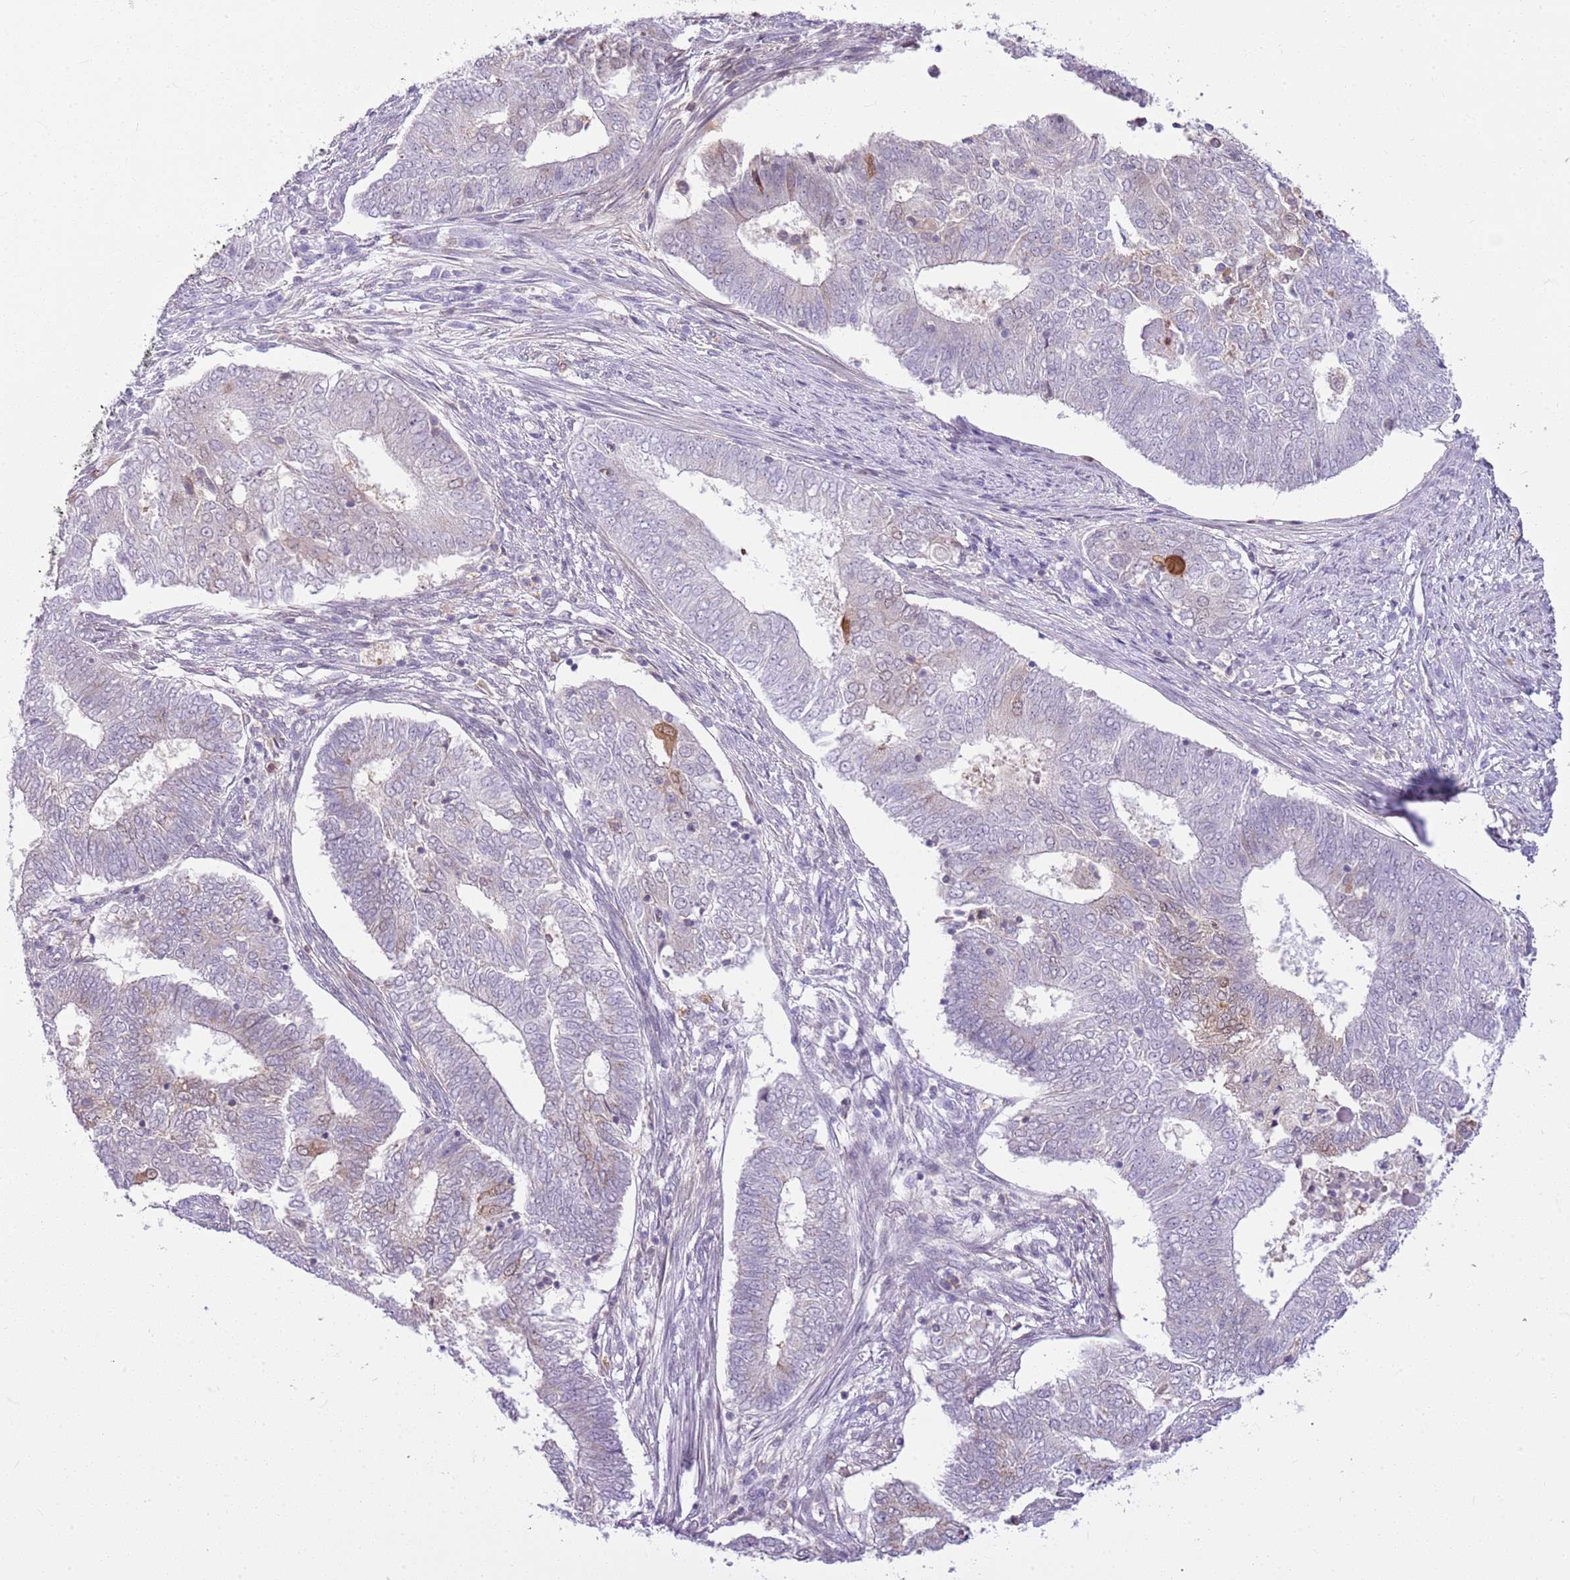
{"staining": {"intensity": "moderate", "quantity": "<25%", "location": "nuclear"}, "tissue": "endometrial cancer", "cell_type": "Tumor cells", "image_type": "cancer", "snomed": [{"axis": "morphology", "description": "Adenocarcinoma, NOS"}, {"axis": "topography", "description": "Endometrium"}], "caption": "A high-resolution micrograph shows immunohistochemistry (IHC) staining of endometrial cancer, which reveals moderate nuclear positivity in approximately <25% of tumor cells. (Stains: DAB (3,3'-diaminobenzidine) in brown, nuclei in blue, Microscopy: brightfield microscopy at high magnification).", "gene": "DHX32", "patient": {"sex": "female", "age": 62}}